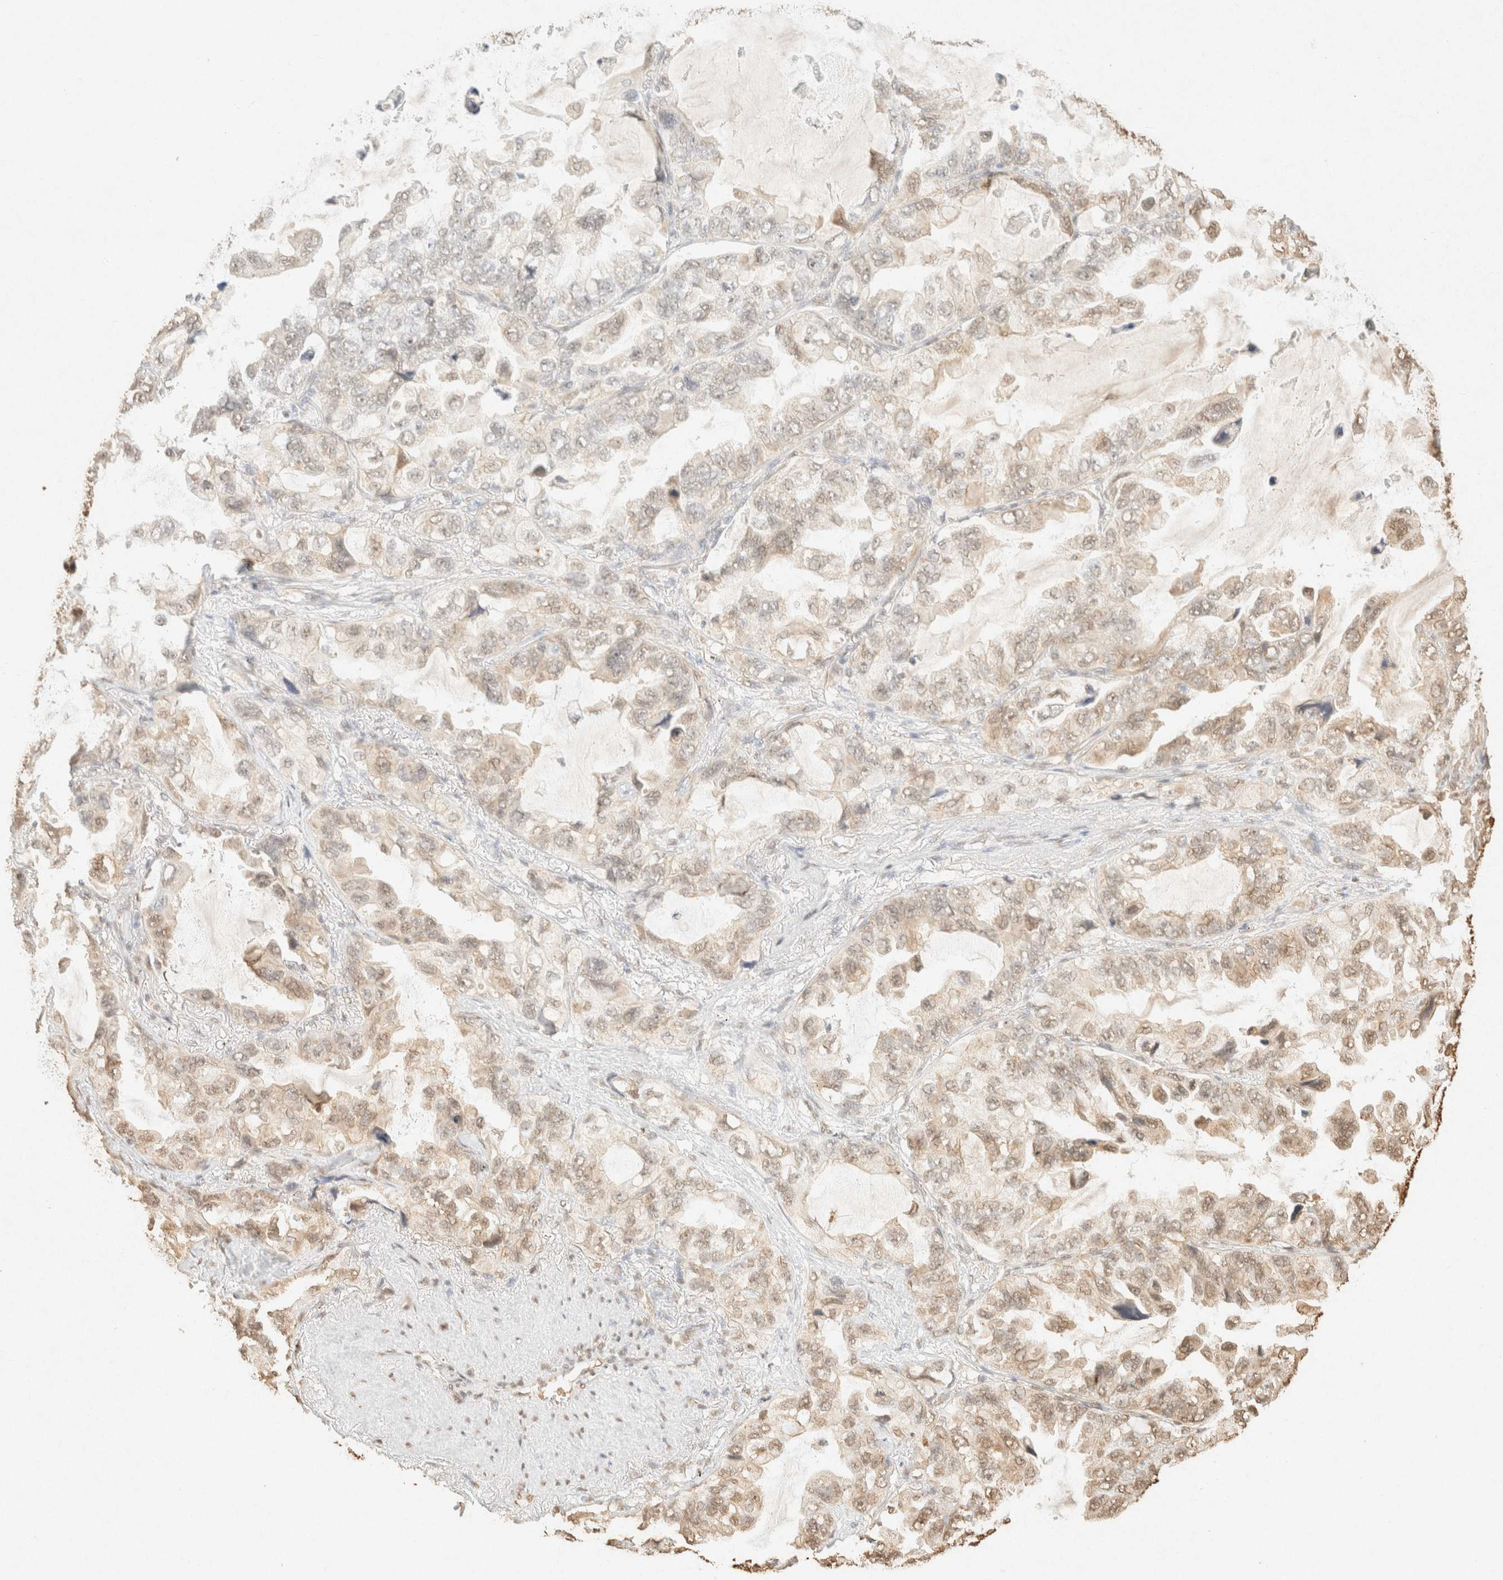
{"staining": {"intensity": "weak", "quantity": "25%-75%", "location": "cytoplasmic/membranous,nuclear"}, "tissue": "lung cancer", "cell_type": "Tumor cells", "image_type": "cancer", "snomed": [{"axis": "morphology", "description": "Squamous cell carcinoma, NOS"}, {"axis": "topography", "description": "Lung"}], "caption": "Lung cancer (squamous cell carcinoma) was stained to show a protein in brown. There is low levels of weak cytoplasmic/membranous and nuclear positivity in about 25%-75% of tumor cells.", "gene": "S100A13", "patient": {"sex": "female", "age": 73}}